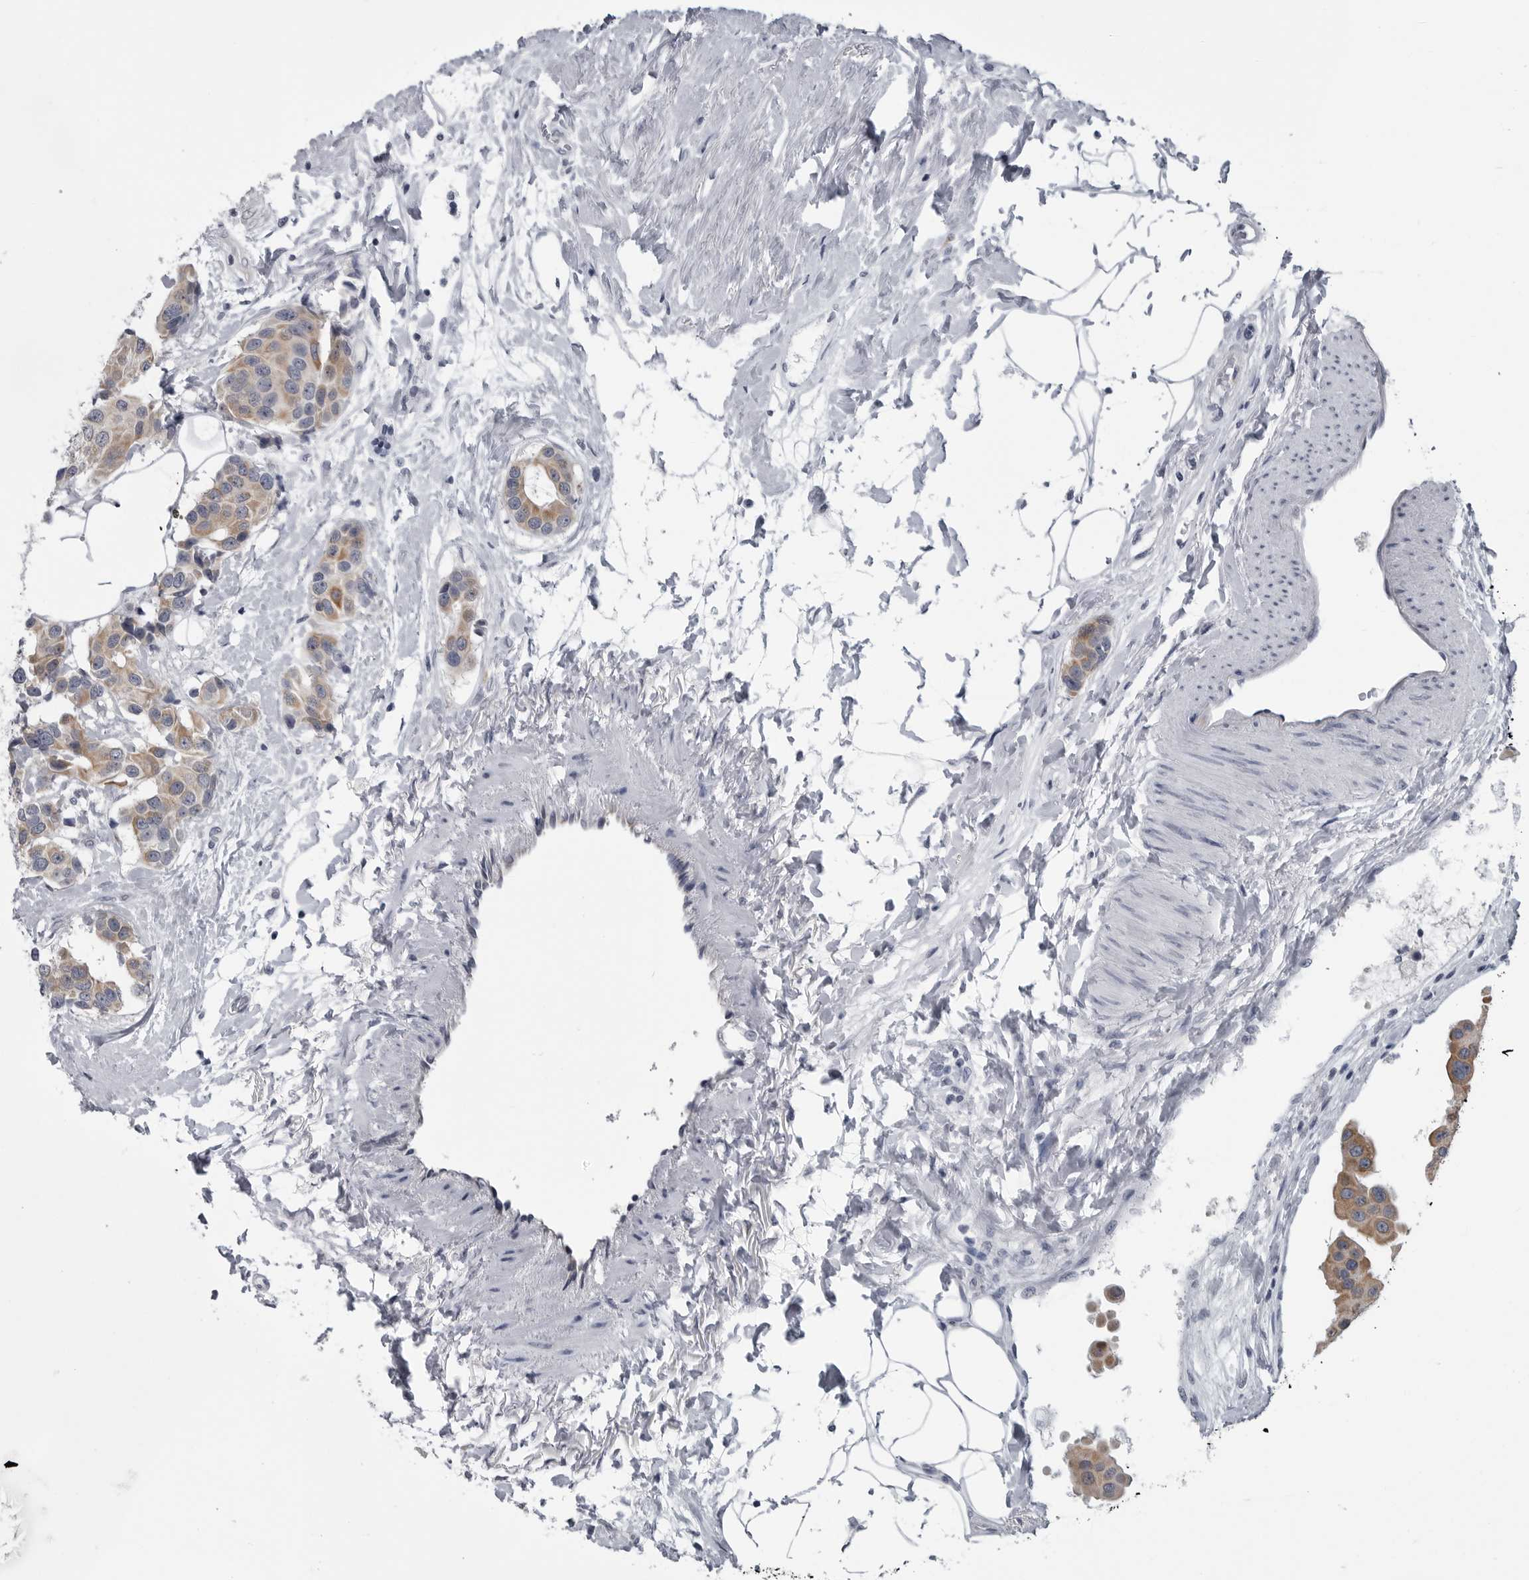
{"staining": {"intensity": "moderate", "quantity": ">75%", "location": "cytoplasmic/membranous"}, "tissue": "breast cancer", "cell_type": "Tumor cells", "image_type": "cancer", "snomed": [{"axis": "morphology", "description": "Normal tissue, NOS"}, {"axis": "morphology", "description": "Duct carcinoma"}, {"axis": "topography", "description": "Breast"}], "caption": "The micrograph reveals a brown stain indicating the presence of a protein in the cytoplasmic/membranous of tumor cells in breast cancer.", "gene": "MYOC", "patient": {"sex": "female", "age": 39}}